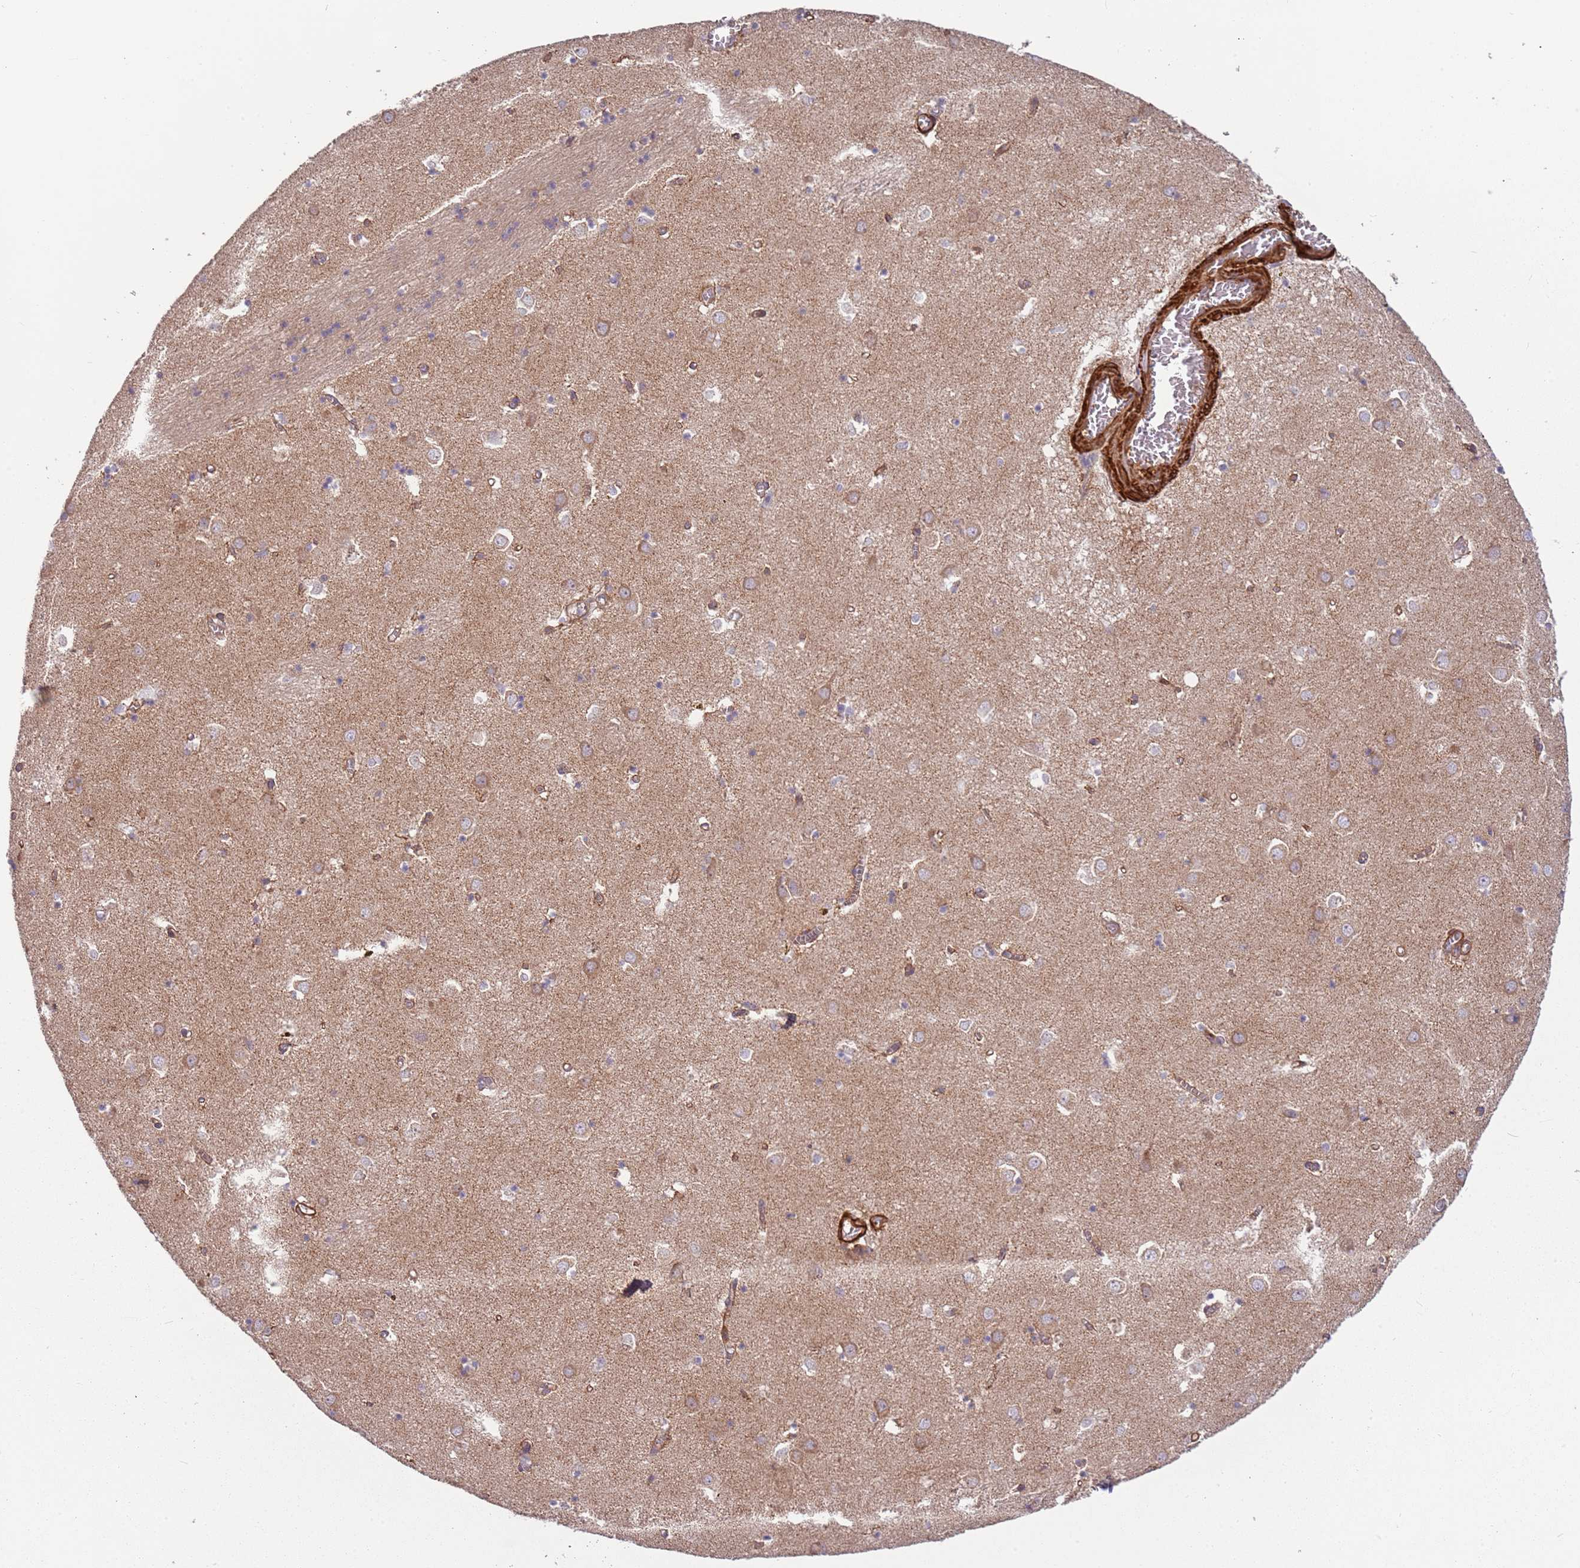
{"staining": {"intensity": "negative", "quantity": "none", "location": "none"}, "tissue": "caudate", "cell_type": "Glial cells", "image_type": "normal", "snomed": [{"axis": "morphology", "description": "Normal tissue, NOS"}, {"axis": "topography", "description": "Lateral ventricle wall"}], "caption": "Caudate stained for a protein using IHC reveals no staining glial cells.", "gene": "RNF128", "patient": {"sex": "male", "age": 70}}